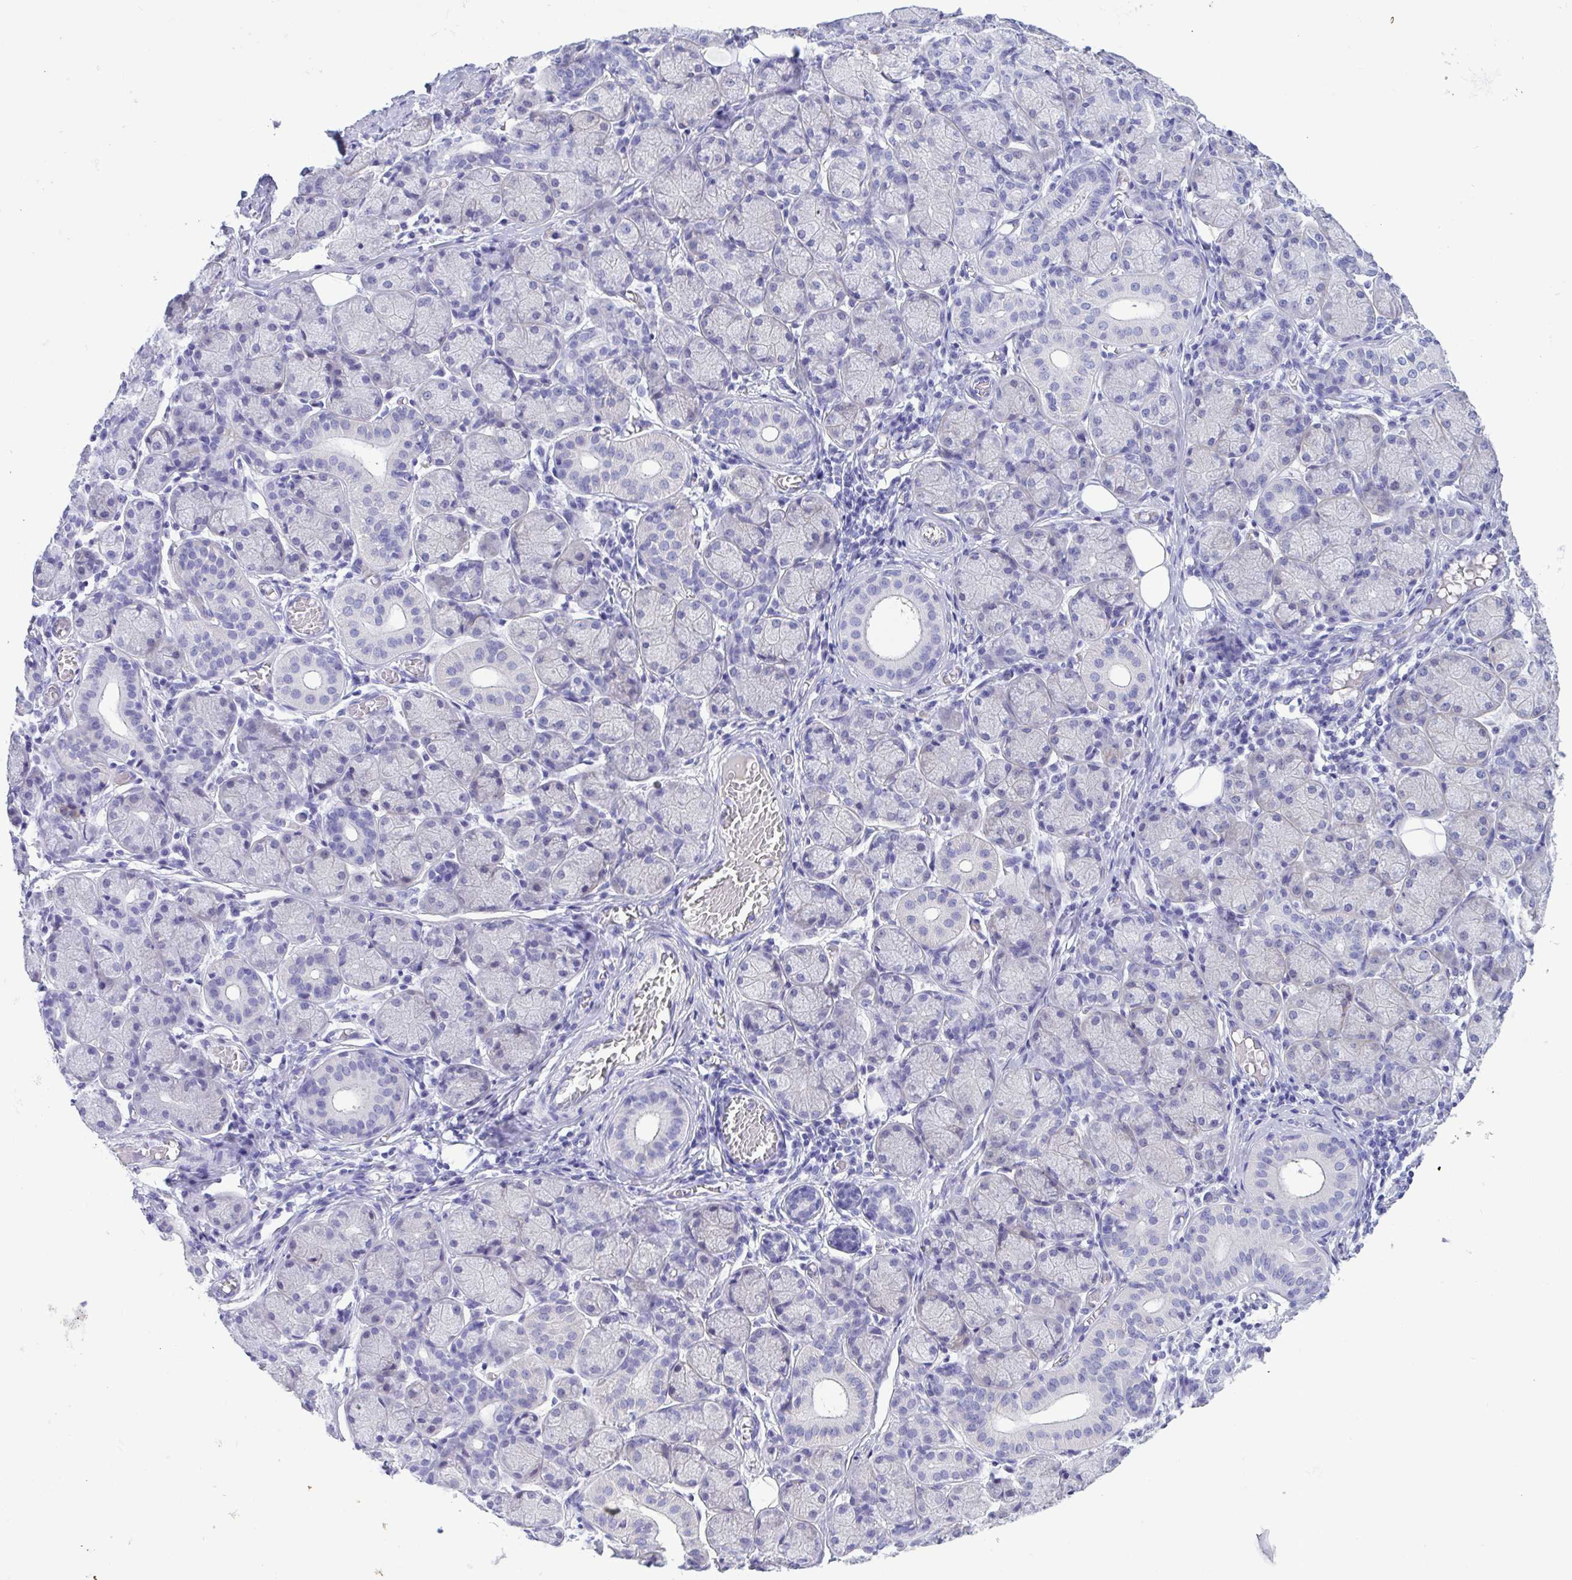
{"staining": {"intensity": "negative", "quantity": "none", "location": "none"}, "tissue": "salivary gland", "cell_type": "Glandular cells", "image_type": "normal", "snomed": [{"axis": "morphology", "description": "Normal tissue, NOS"}, {"axis": "topography", "description": "Salivary gland"}, {"axis": "topography", "description": "Peripheral nerve tissue"}], "caption": "Immunohistochemistry (IHC) micrograph of benign salivary gland: salivary gland stained with DAB (3,3'-diaminobenzidine) exhibits no significant protein staining in glandular cells.", "gene": "TSPY10", "patient": {"sex": "female", "age": 24}}